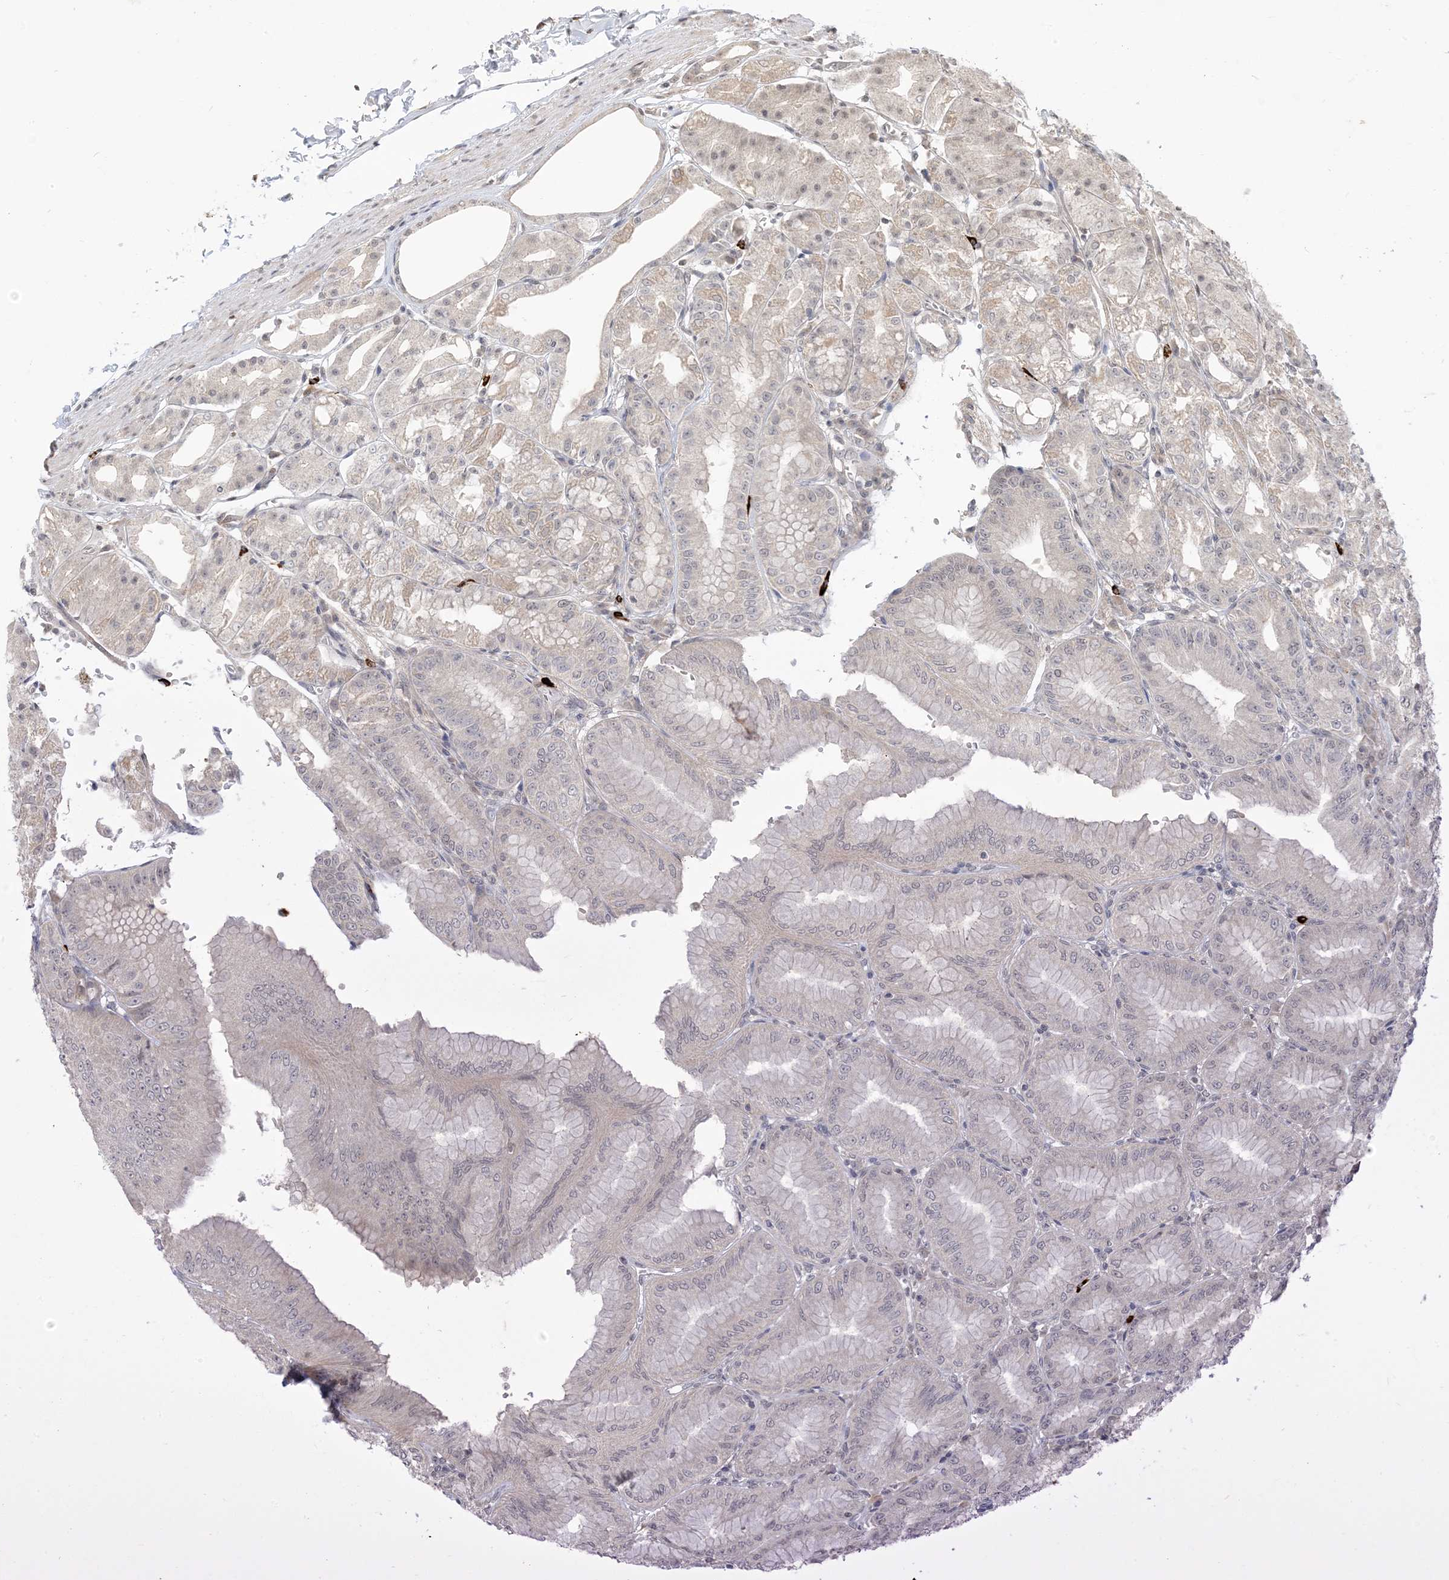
{"staining": {"intensity": "weak", "quantity": "25%-75%", "location": "cytoplasmic/membranous,nuclear"}, "tissue": "stomach", "cell_type": "Glandular cells", "image_type": "normal", "snomed": [{"axis": "morphology", "description": "Normal tissue, NOS"}, {"axis": "topography", "description": "Stomach, lower"}], "caption": "DAB (3,3'-diaminobenzidine) immunohistochemical staining of benign stomach shows weak cytoplasmic/membranous,nuclear protein staining in about 25%-75% of glandular cells.", "gene": "RANBP9", "patient": {"sex": "male", "age": 71}}